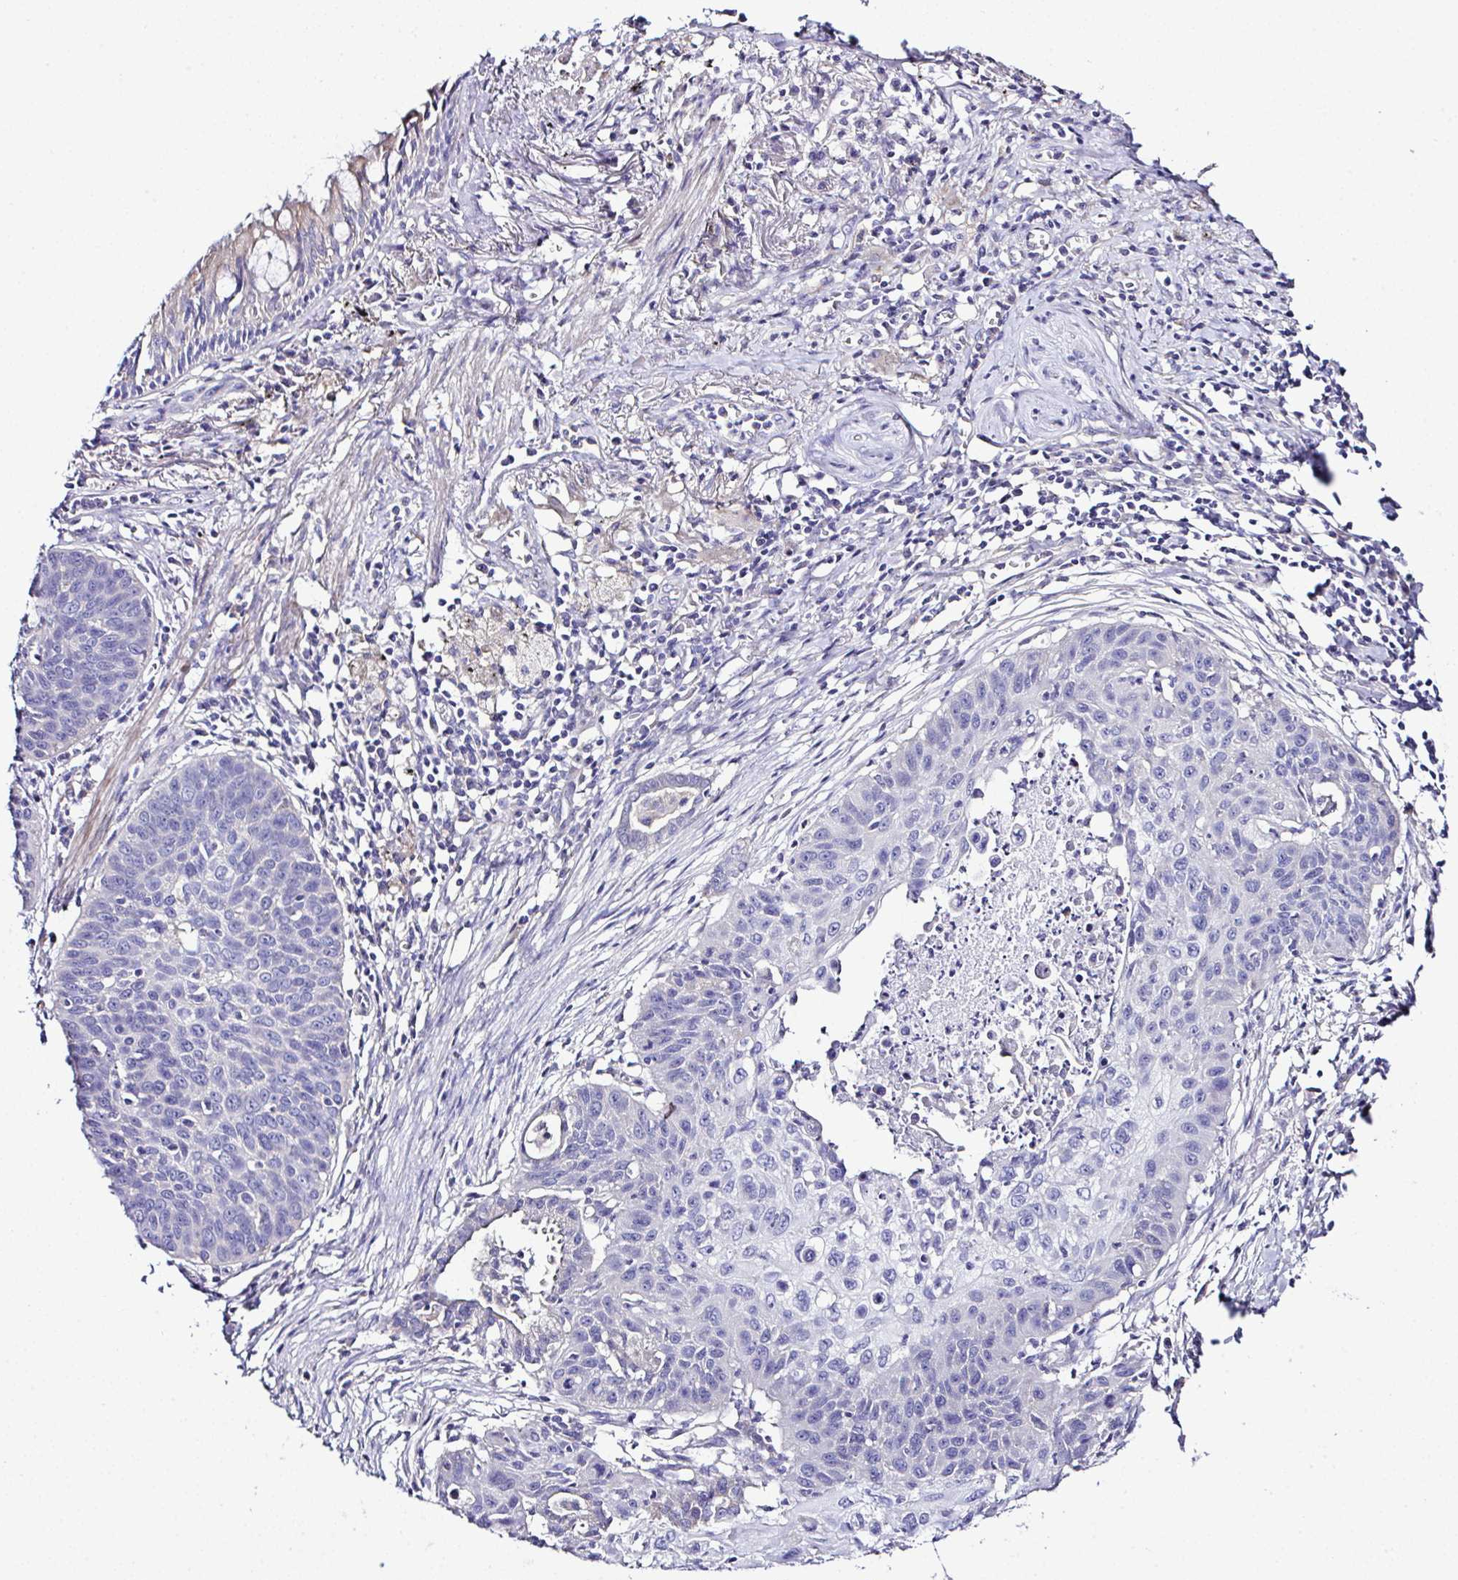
{"staining": {"intensity": "negative", "quantity": "none", "location": "none"}, "tissue": "lung cancer", "cell_type": "Tumor cells", "image_type": "cancer", "snomed": [{"axis": "morphology", "description": "Squamous cell carcinoma, NOS"}, {"axis": "topography", "description": "Lung"}], "caption": "Lung squamous cell carcinoma stained for a protein using IHC demonstrates no positivity tumor cells.", "gene": "OR4P4", "patient": {"sex": "male", "age": 71}}